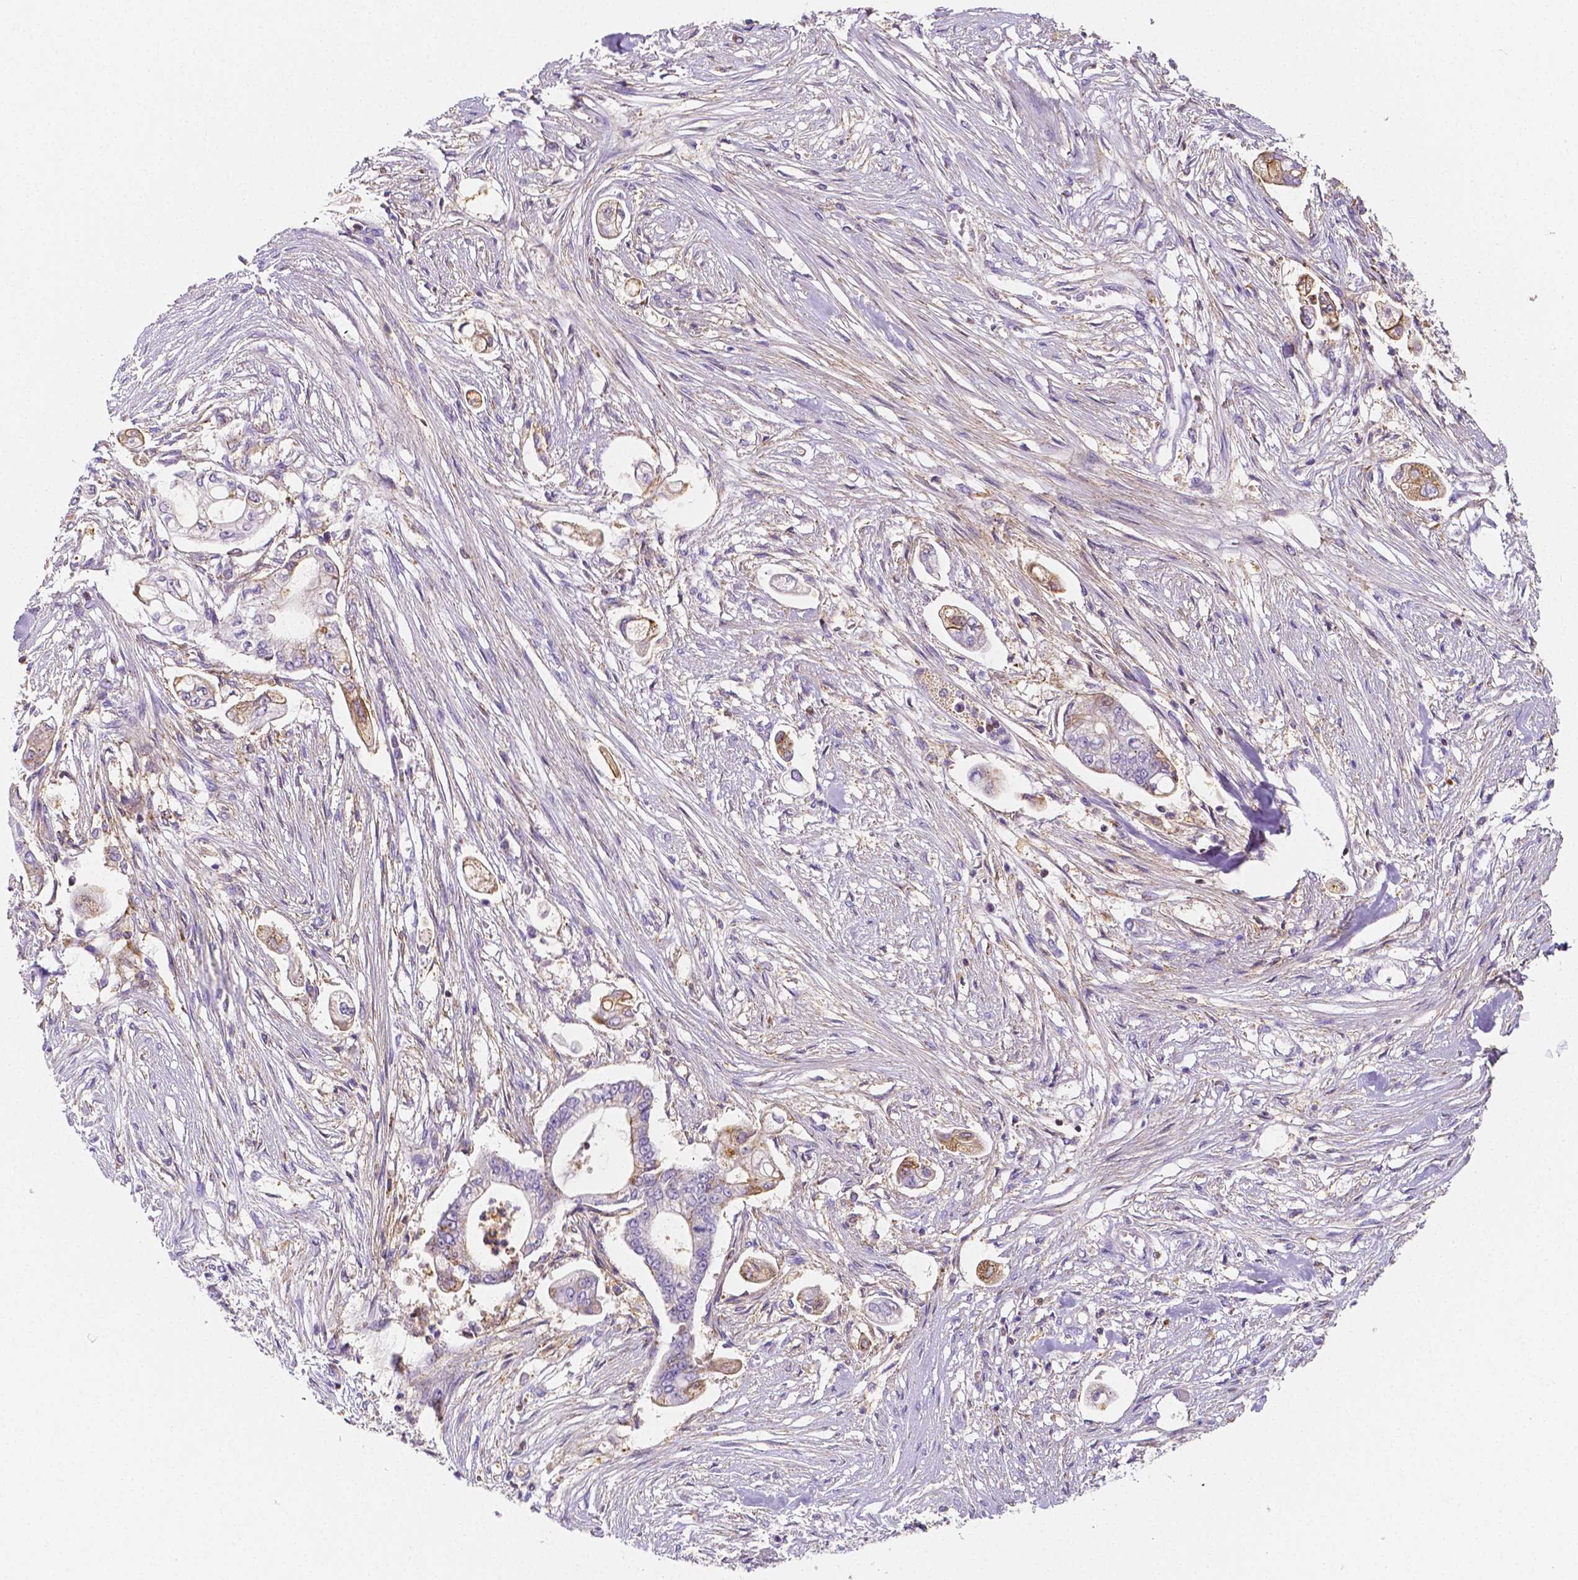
{"staining": {"intensity": "weak", "quantity": "<25%", "location": "cytoplasmic/membranous"}, "tissue": "pancreatic cancer", "cell_type": "Tumor cells", "image_type": "cancer", "snomed": [{"axis": "morphology", "description": "Adenocarcinoma, NOS"}, {"axis": "topography", "description": "Pancreas"}], "caption": "Pancreatic cancer was stained to show a protein in brown. There is no significant staining in tumor cells. (DAB (3,3'-diaminobenzidine) immunohistochemistry with hematoxylin counter stain).", "gene": "GABRD", "patient": {"sex": "female", "age": 69}}